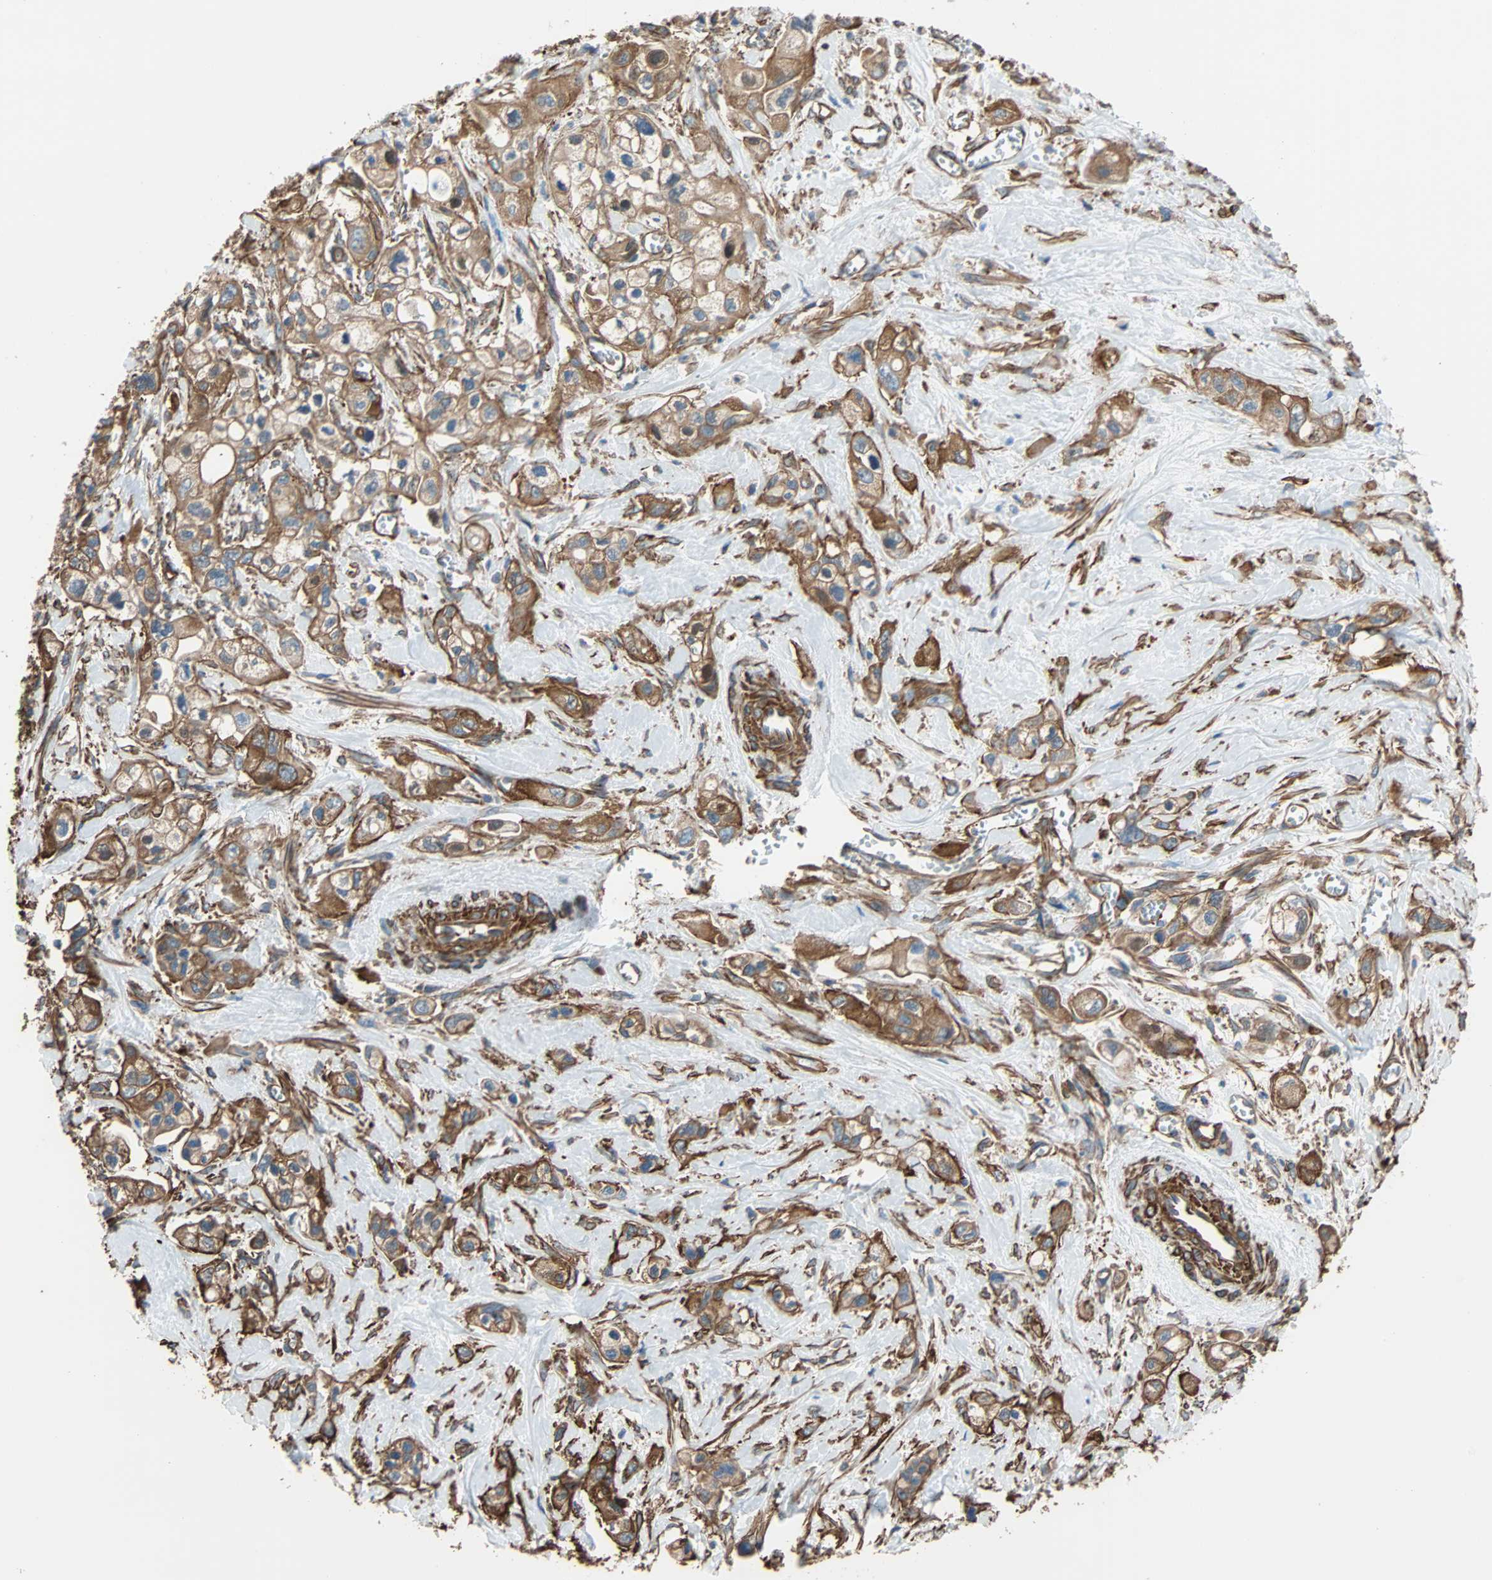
{"staining": {"intensity": "moderate", "quantity": ">75%", "location": "cytoplasmic/membranous"}, "tissue": "pancreatic cancer", "cell_type": "Tumor cells", "image_type": "cancer", "snomed": [{"axis": "morphology", "description": "Adenocarcinoma, NOS"}, {"axis": "topography", "description": "Pancreas"}], "caption": "Human pancreatic cancer stained with a protein marker reveals moderate staining in tumor cells.", "gene": "GALNT10", "patient": {"sex": "male", "age": 74}}